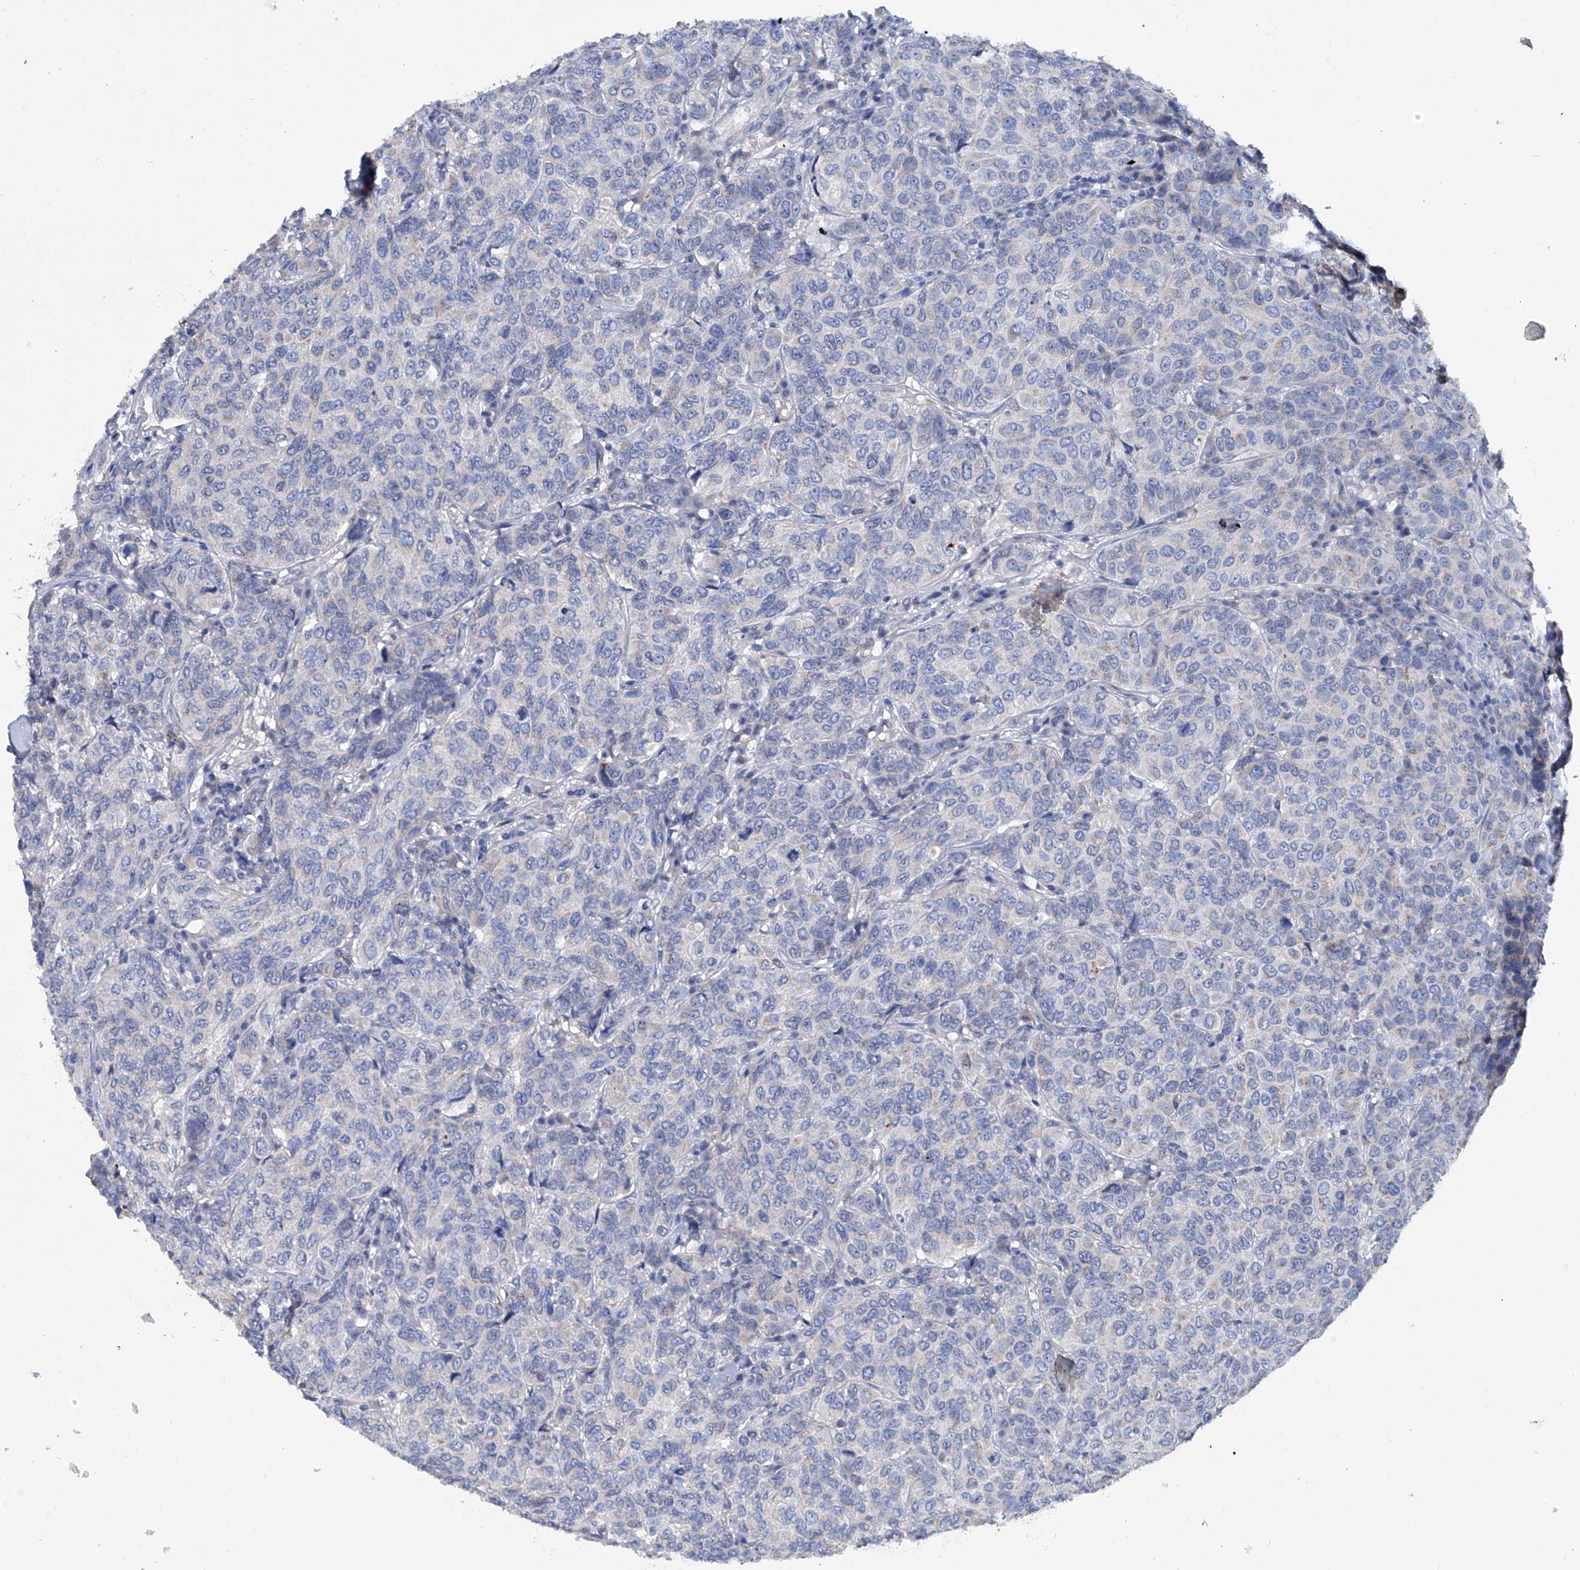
{"staining": {"intensity": "negative", "quantity": "none", "location": "none"}, "tissue": "breast cancer", "cell_type": "Tumor cells", "image_type": "cancer", "snomed": [{"axis": "morphology", "description": "Duct carcinoma"}, {"axis": "topography", "description": "Breast"}], "caption": "Tumor cells show no significant protein positivity in breast cancer.", "gene": "KLHL17", "patient": {"sex": "female", "age": 55}}